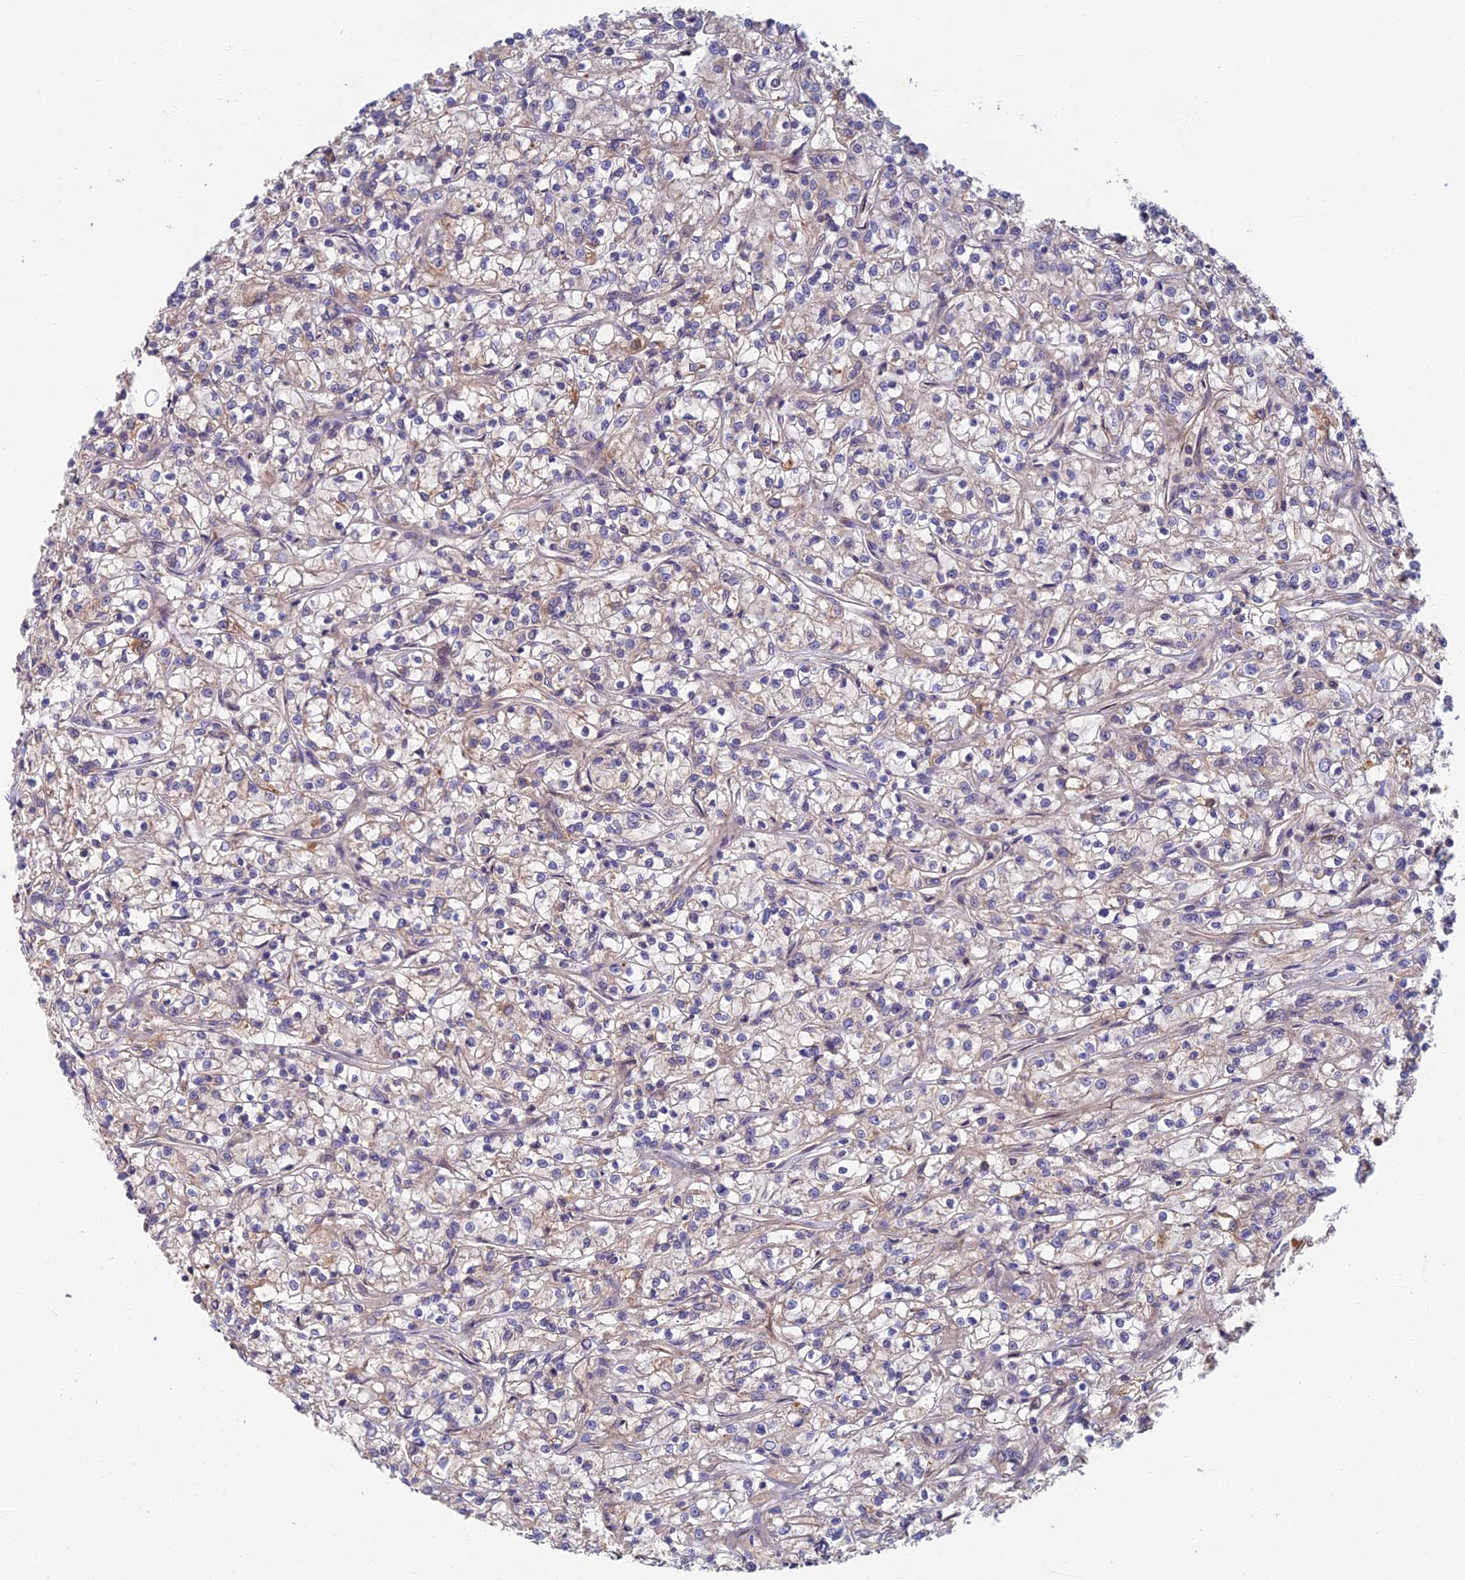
{"staining": {"intensity": "negative", "quantity": "none", "location": "none"}, "tissue": "renal cancer", "cell_type": "Tumor cells", "image_type": "cancer", "snomed": [{"axis": "morphology", "description": "Adenocarcinoma, NOS"}, {"axis": "topography", "description": "Kidney"}], "caption": "Immunohistochemical staining of human renal adenocarcinoma shows no significant staining in tumor cells. (Brightfield microscopy of DAB immunohistochemistry at high magnification).", "gene": "SOGA1", "patient": {"sex": "female", "age": 59}}